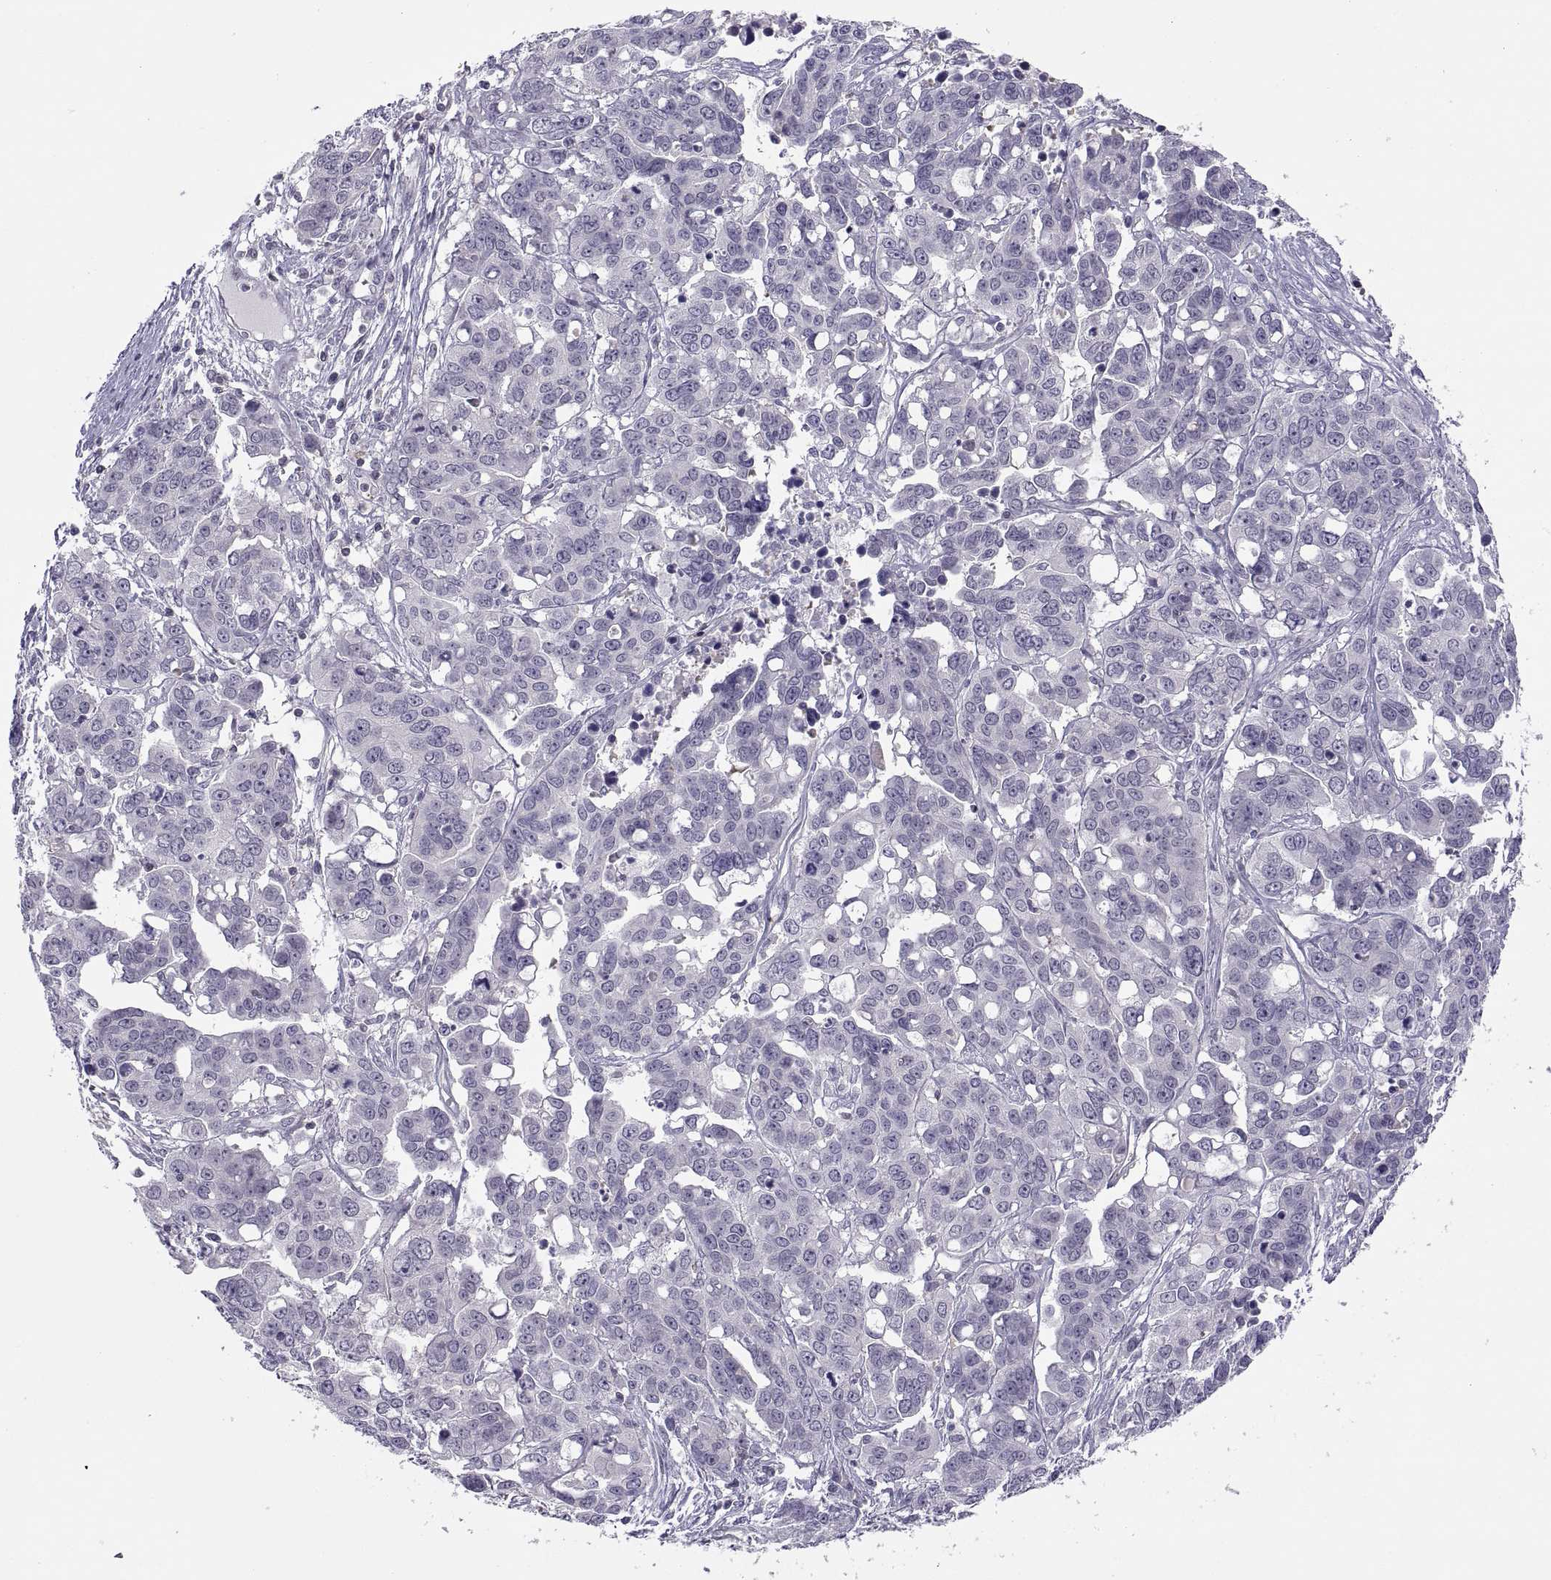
{"staining": {"intensity": "negative", "quantity": "none", "location": "none"}, "tissue": "ovarian cancer", "cell_type": "Tumor cells", "image_type": "cancer", "snomed": [{"axis": "morphology", "description": "Carcinoma, endometroid"}, {"axis": "topography", "description": "Ovary"}], "caption": "Tumor cells show no significant protein expression in endometroid carcinoma (ovarian).", "gene": "TTC21A", "patient": {"sex": "female", "age": 78}}